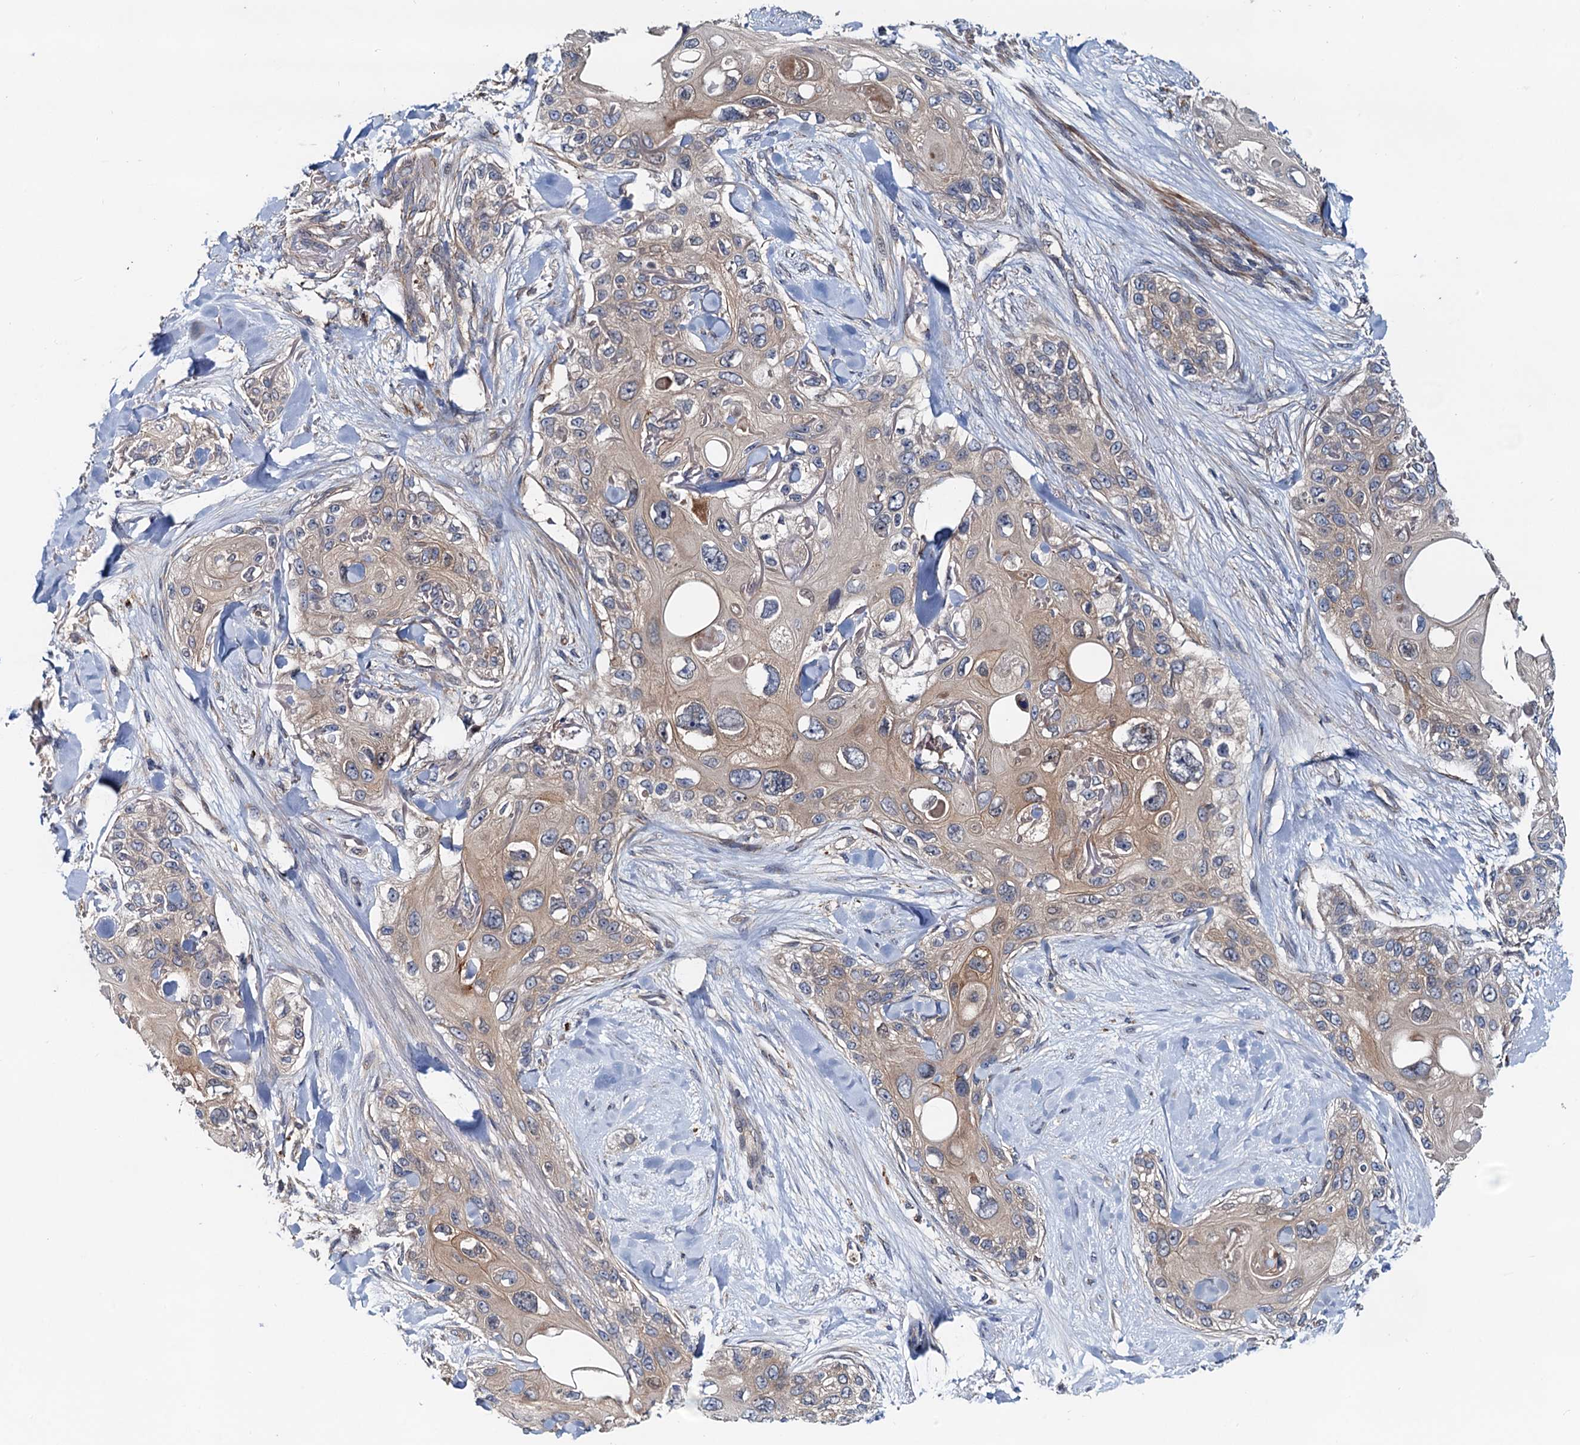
{"staining": {"intensity": "weak", "quantity": "25%-75%", "location": "cytoplasmic/membranous"}, "tissue": "skin cancer", "cell_type": "Tumor cells", "image_type": "cancer", "snomed": [{"axis": "morphology", "description": "Normal tissue, NOS"}, {"axis": "morphology", "description": "Squamous cell carcinoma, NOS"}, {"axis": "topography", "description": "Skin"}], "caption": "Immunohistochemistry micrograph of neoplastic tissue: human skin cancer stained using immunohistochemistry (IHC) demonstrates low levels of weak protein expression localized specifically in the cytoplasmic/membranous of tumor cells, appearing as a cytoplasmic/membranous brown color.", "gene": "EFL1", "patient": {"sex": "male", "age": 72}}